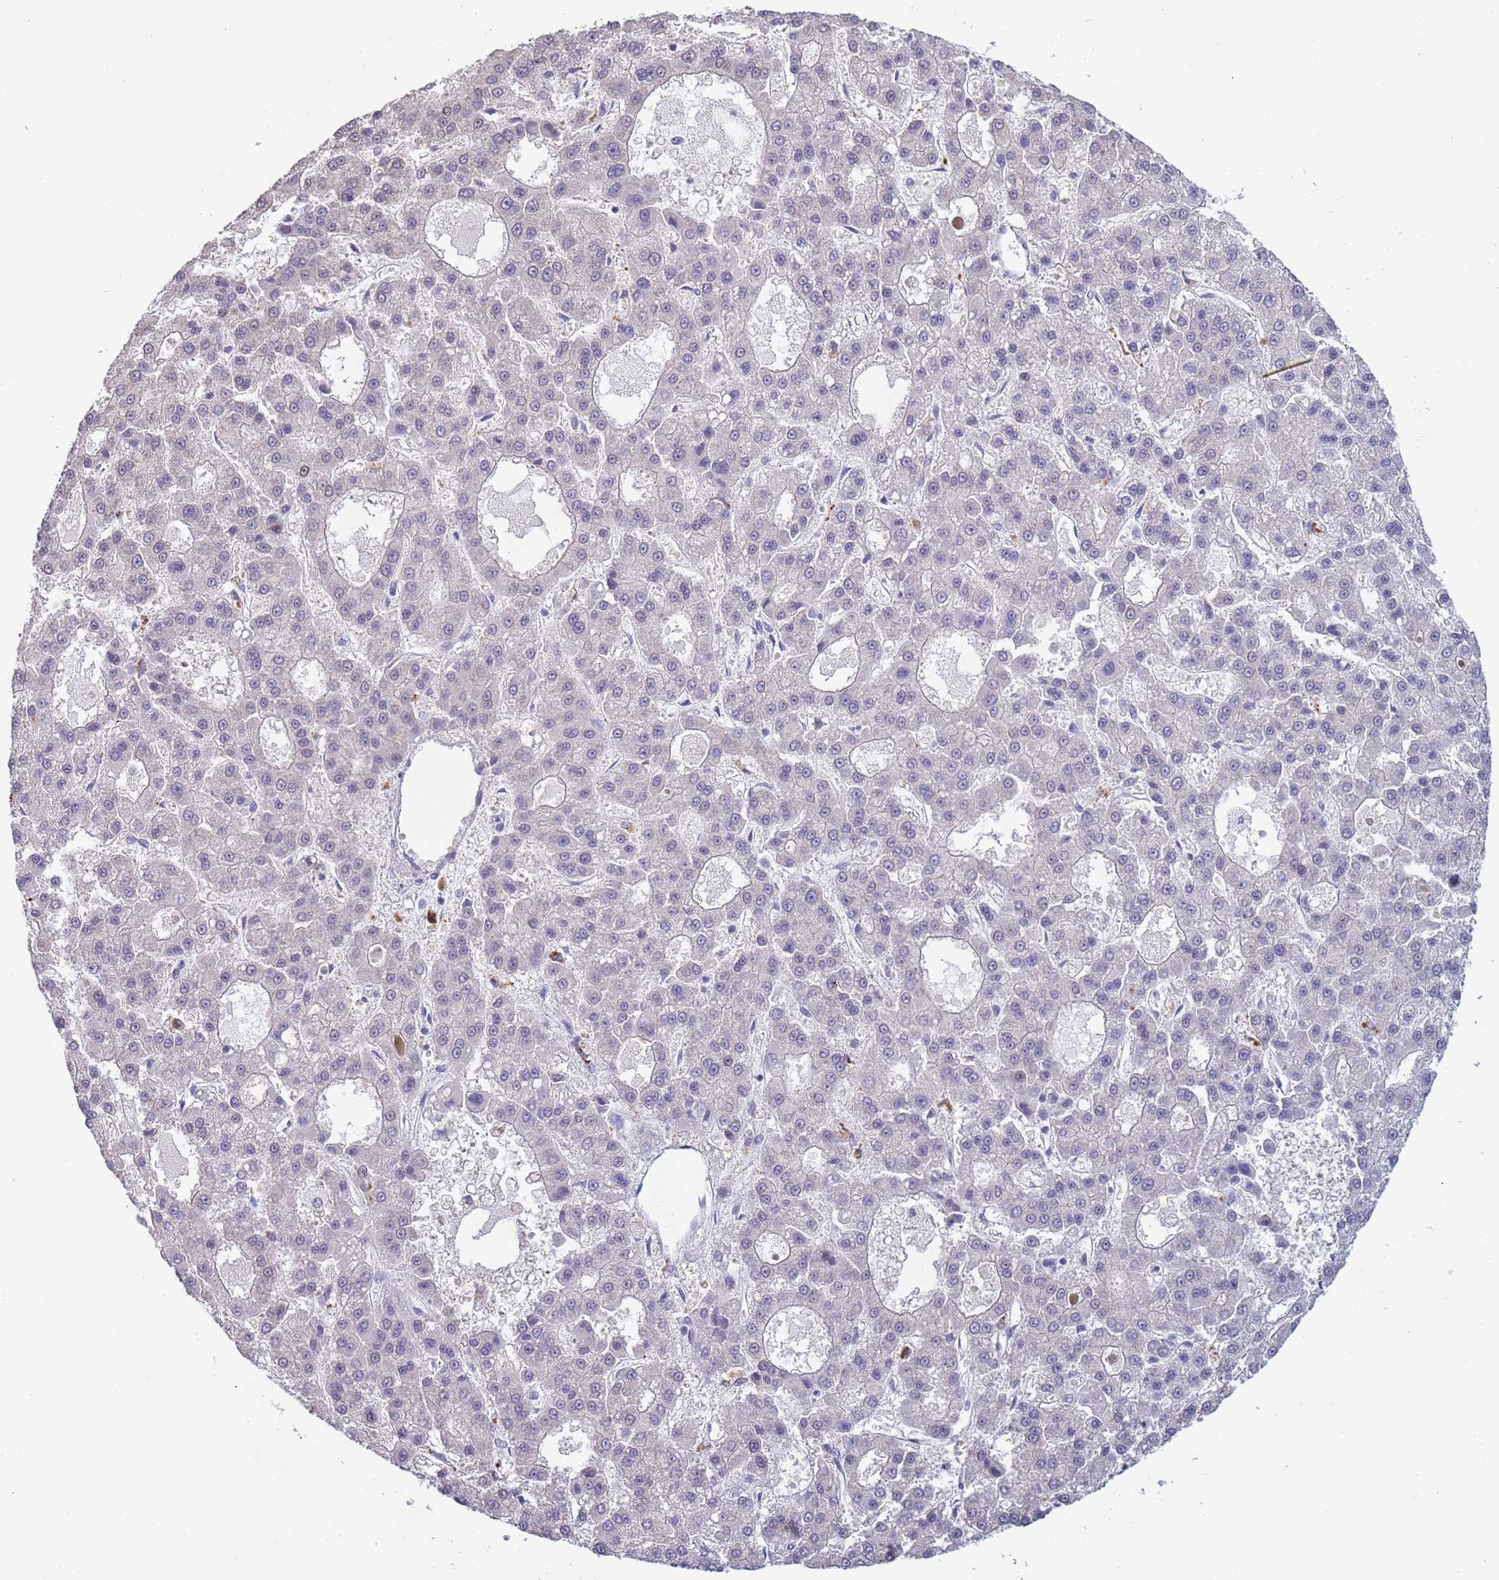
{"staining": {"intensity": "negative", "quantity": "none", "location": "none"}, "tissue": "liver cancer", "cell_type": "Tumor cells", "image_type": "cancer", "snomed": [{"axis": "morphology", "description": "Carcinoma, Hepatocellular, NOS"}, {"axis": "topography", "description": "Liver"}], "caption": "IHC of liver hepatocellular carcinoma demonstrates no expression in tumor cells. The staining is performed using DAB brown chromogen with nuclei counter-stained in using hematoxylin.", "gene": "KLHDC2", "patient": {"sex": "male", "age": 70}}